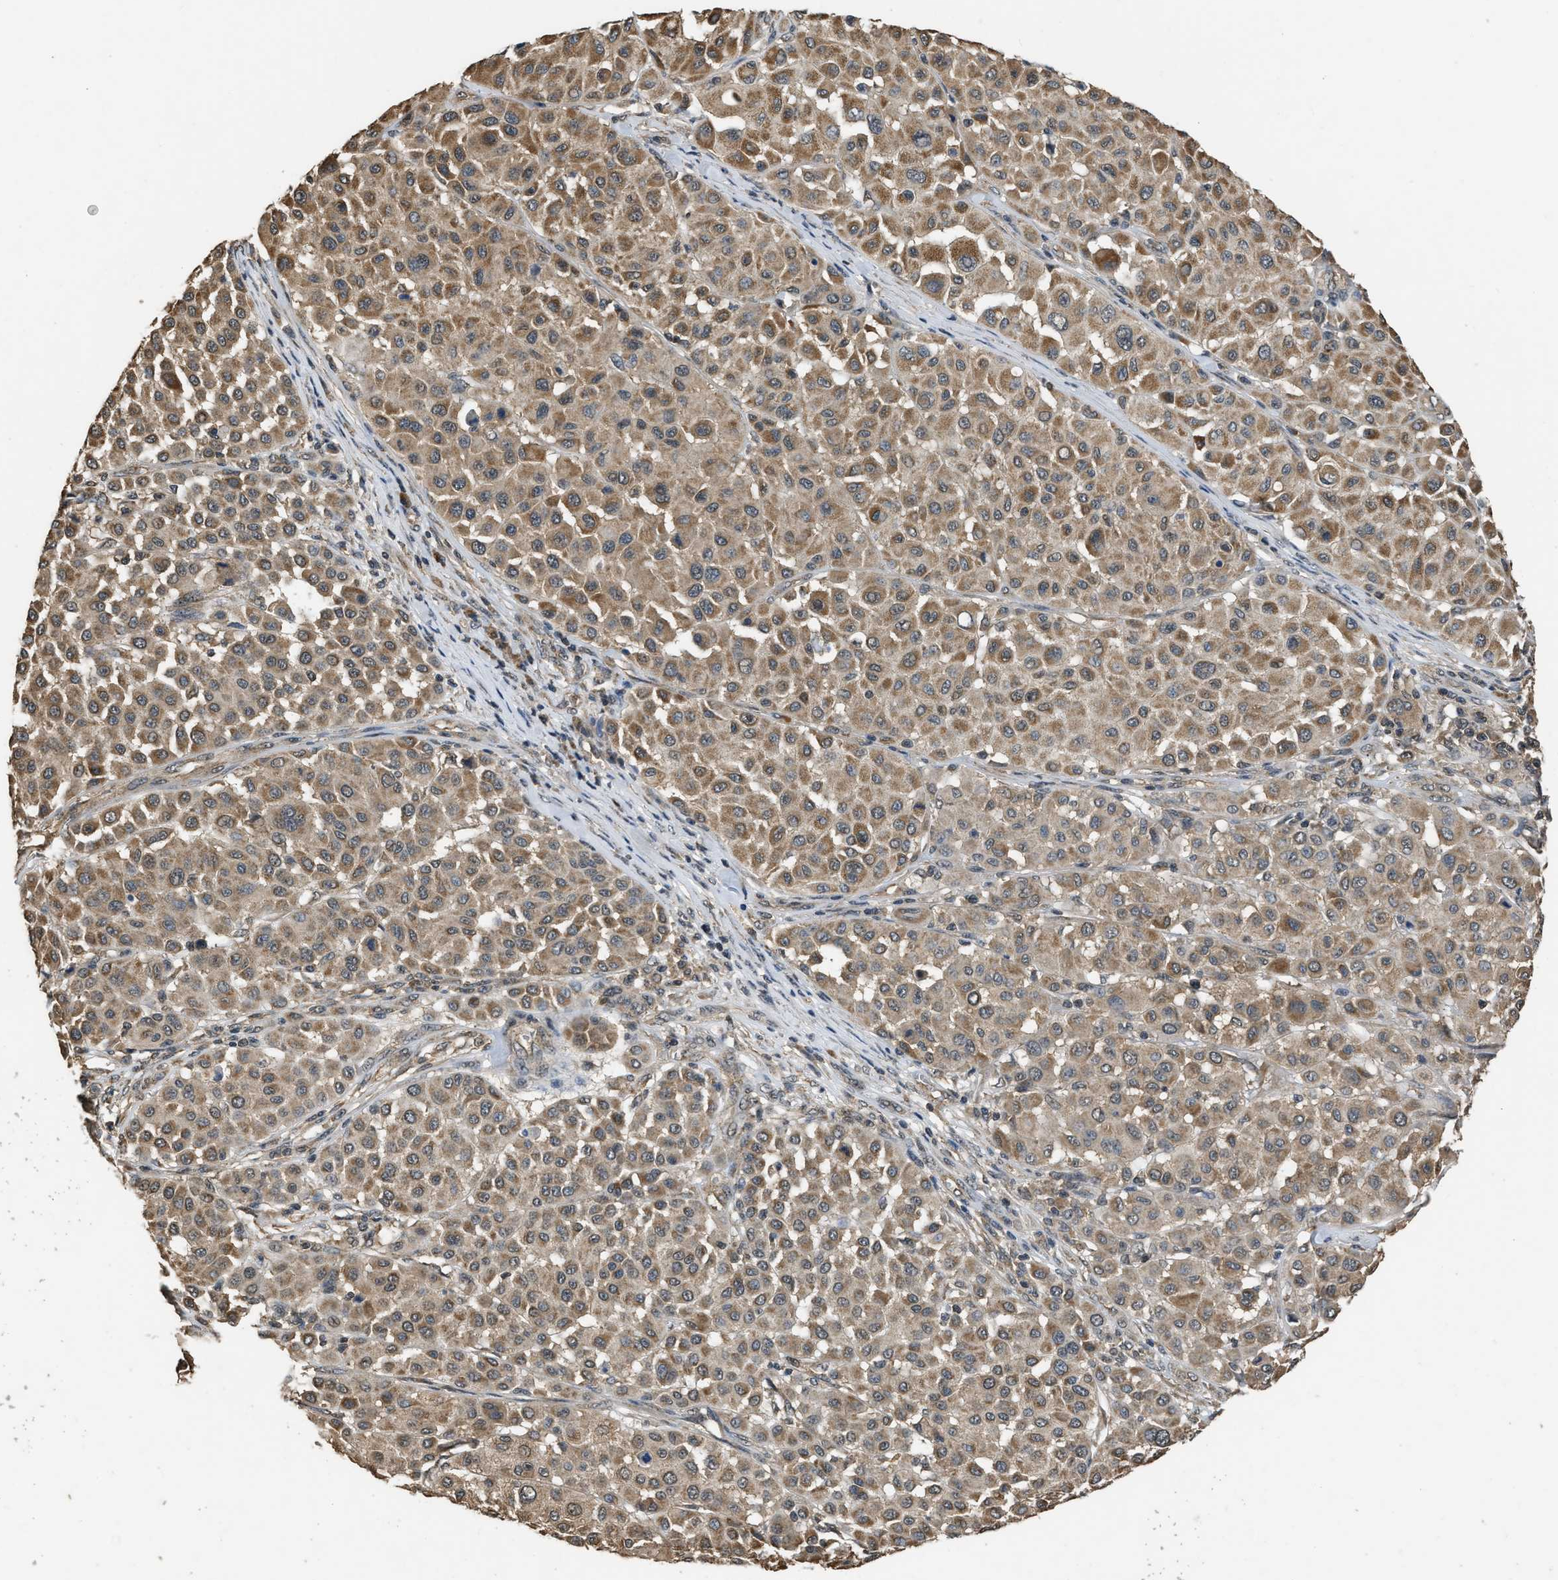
{"staining": {"intensity": "moderate", "quantity": ">75%", "location": "cytoplasmic/membranous"}, "tissue": "melanoma", "cell_type": "Tumor cells", "image_type": "cancer", "snomed": [{"axis": "morphology", "description": "Malignant melanoma, Metastatic site"}, {"axis": "topography", "description": "Soft tissue"}], "caption": "The micrograph demonstrates staining of melanoma, revealing moderate cytoplasmic/membranous protein staining (brown color) within tumor cells. Immunohistochemistry stains the protein in brown and the nuclei are stained blue.", "gene": "DENND6B", "patient": {"sex": "male", "age": 41}}